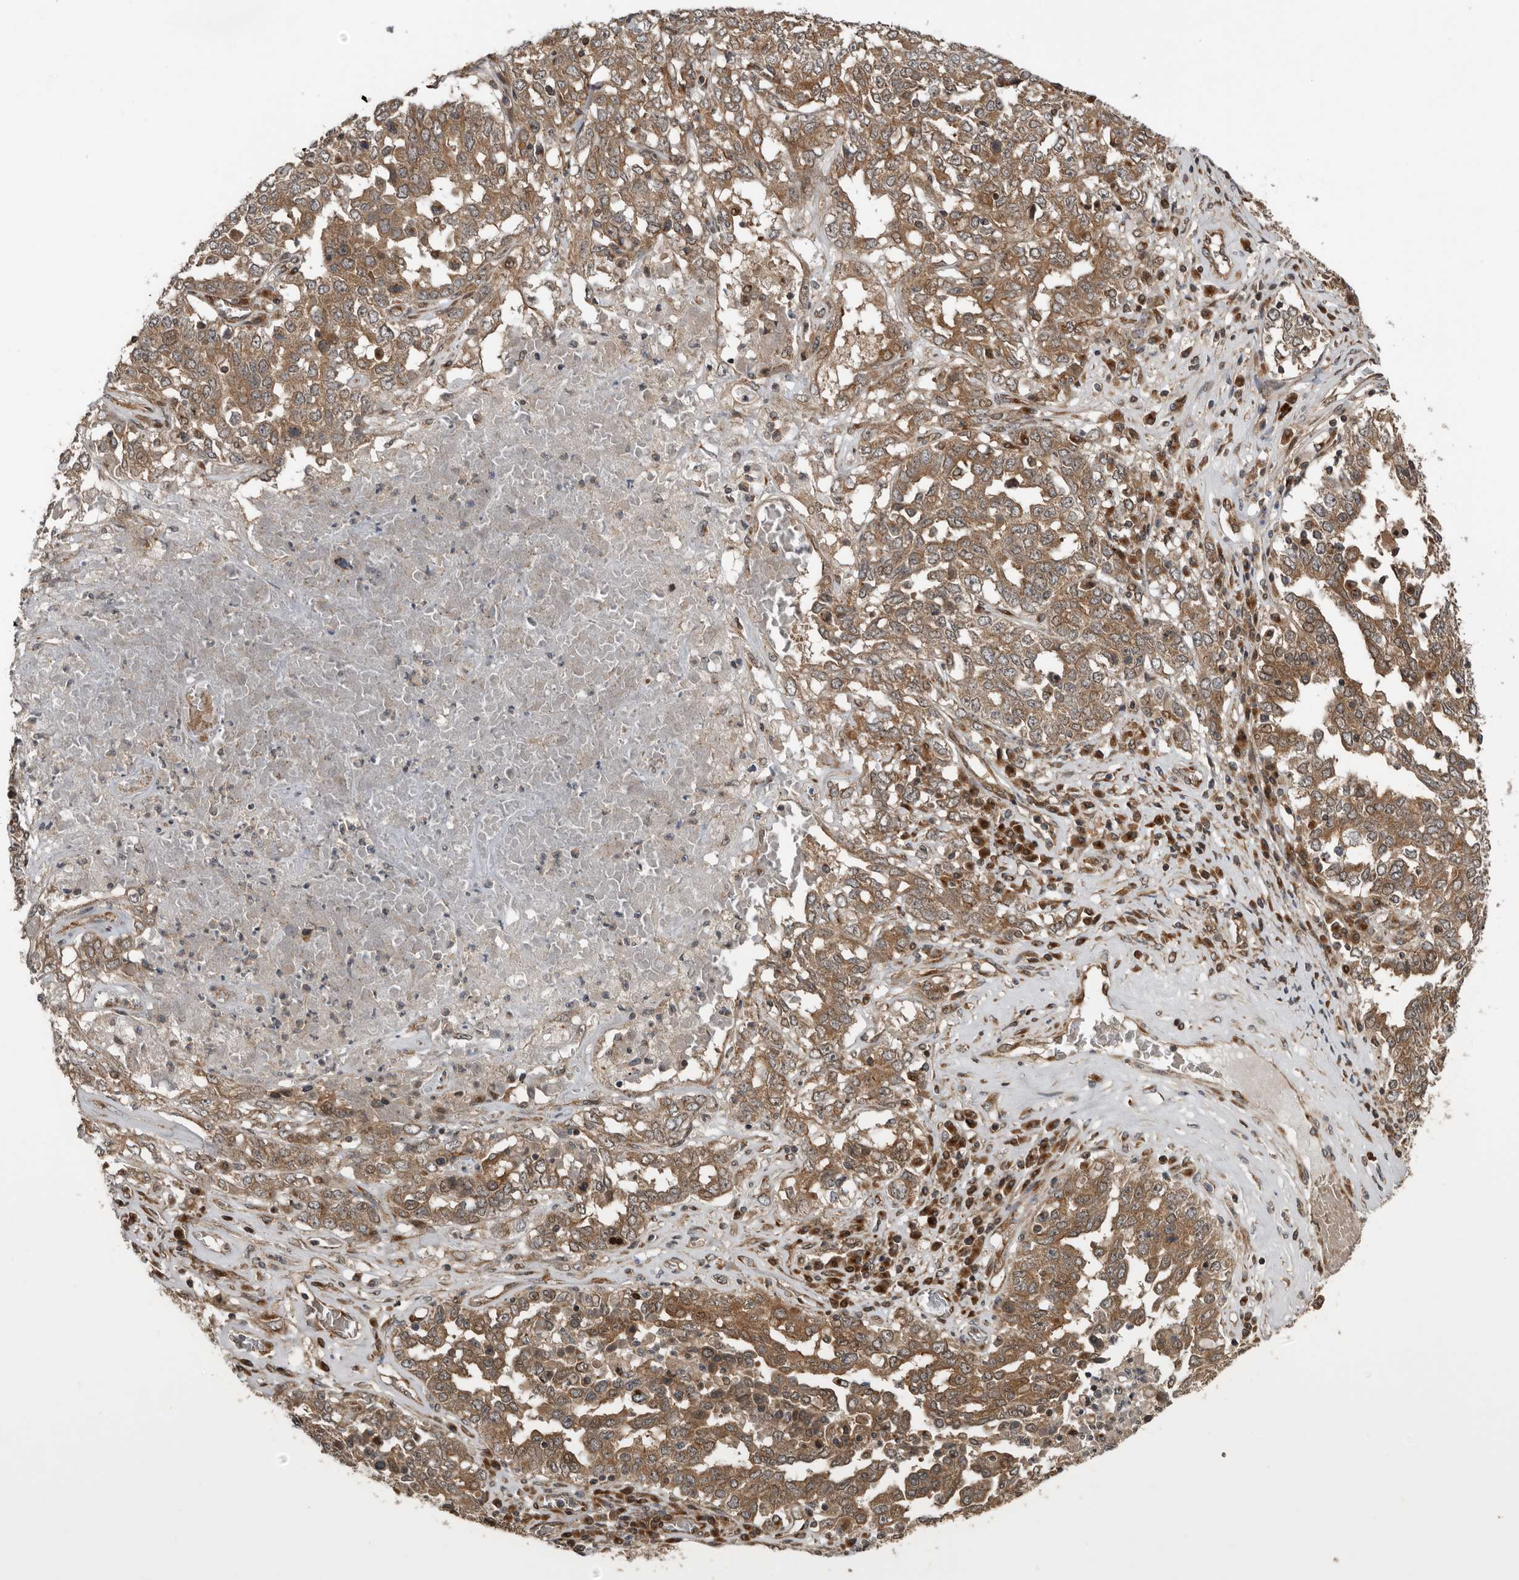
{"staining": {"intensity": "moderate", "quantity": ">75%", "location": "cytoplasmic/membranous"}, "tissue": "ovarian cancer", "cell_type": "Tumor cells", "image_type": "cancer", "snomed": [{"axis": "morphology", "description": "Carcinoma, endometroid"}, {"axis": "topography", "description": "Ovary"}], "caption": "Human ovarian cancer (endometroid carcinoma) stained with a protein marker reveals moderate staining in tumor cells.", "gene": "CCDC190", "patient": {"sex": "female", "age": 62}}